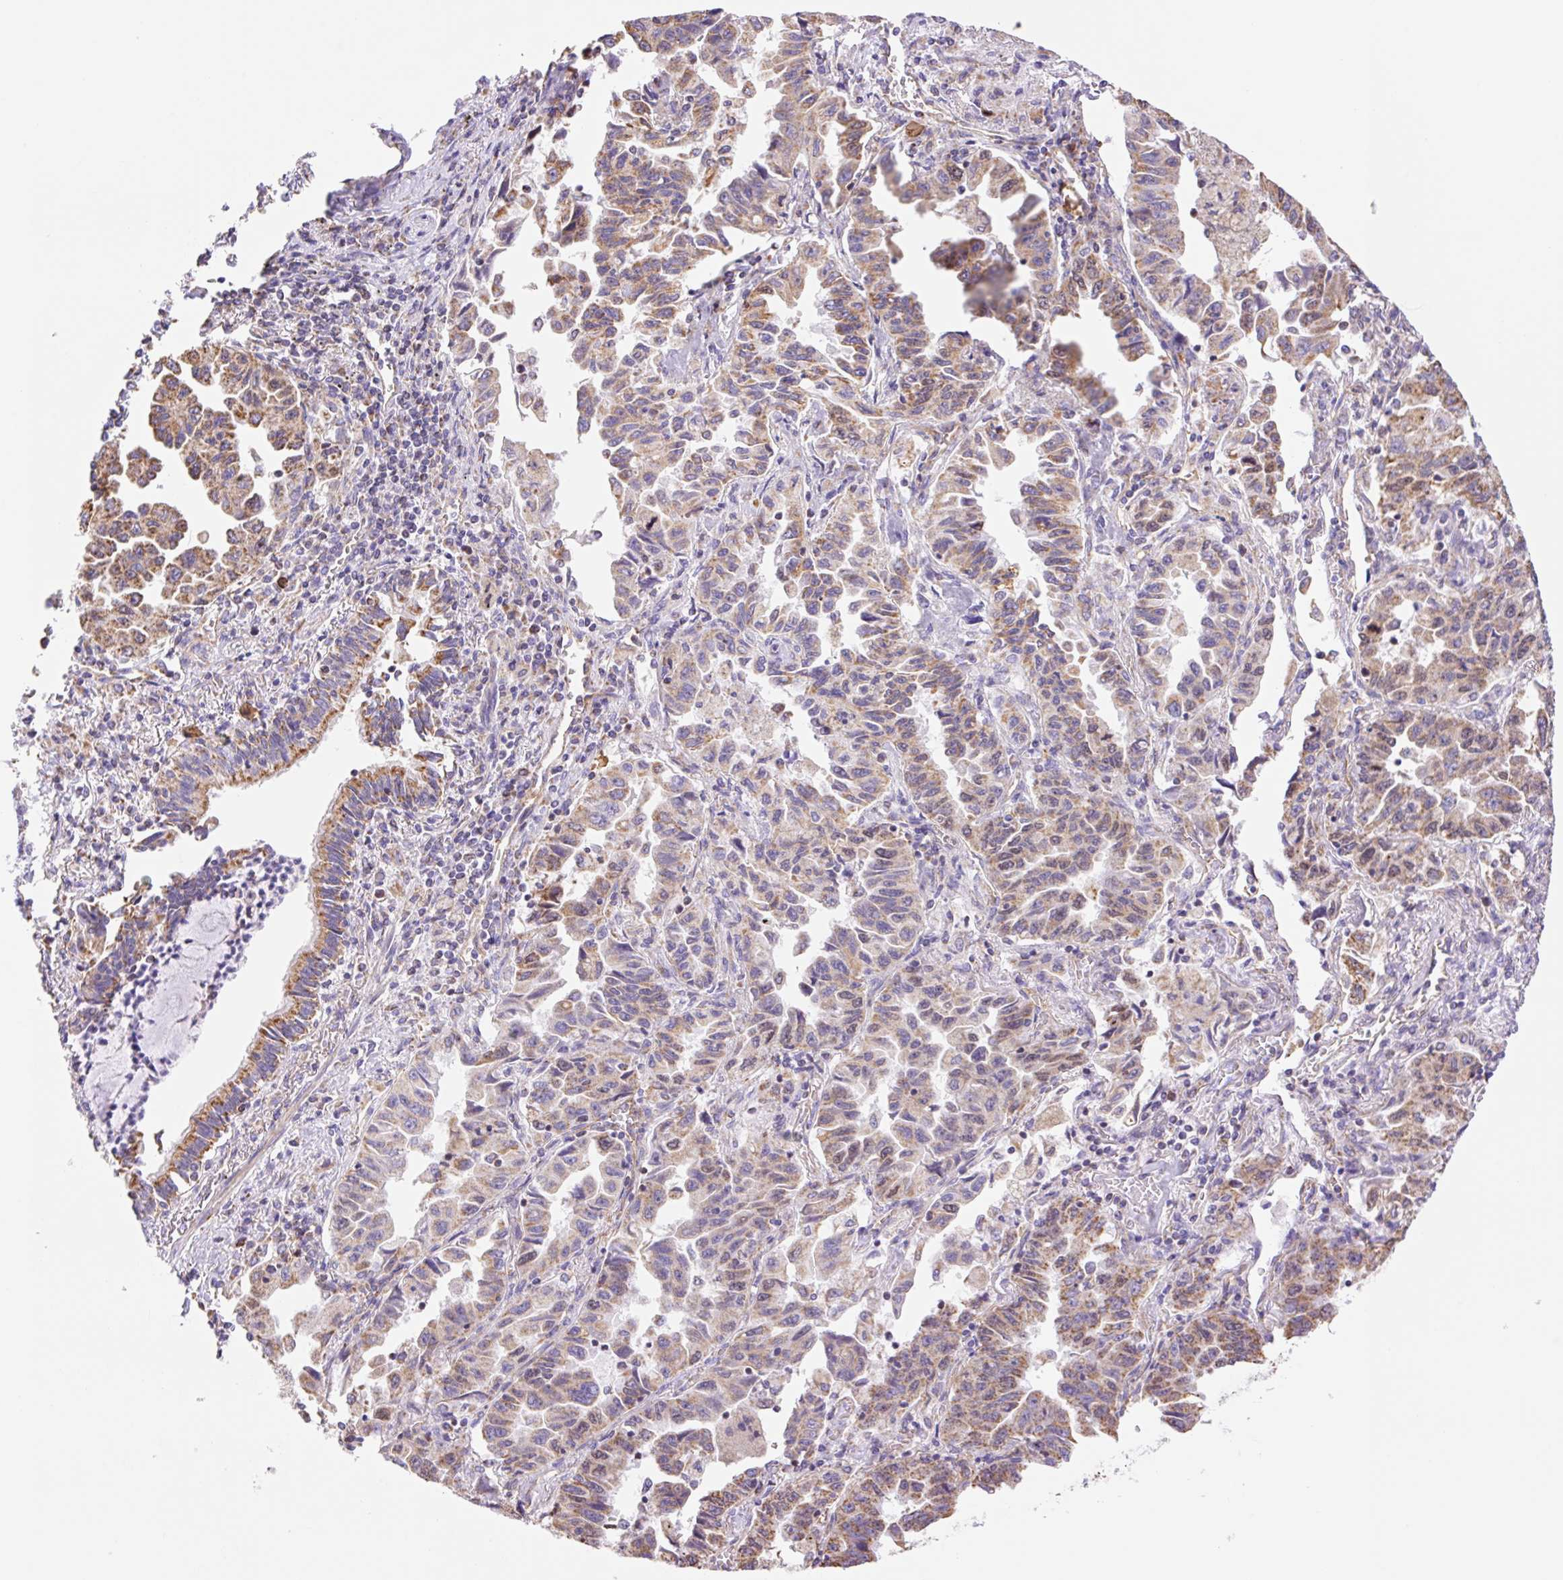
{"staining": {"intensity": "moderate", "quantity": "25%-75%", "location": "cytoplasmic/membranous"}, "tissue": "lung cancer", "cell_type": "Tumor cells", "image_type": "cancer", "snomed": [{"axis": "morphology", "description": "Adenocarcinoma, NOS"}, {"axis": "topography", "description": "Lung"}], "caption": "Protein staining demonstrates moderate cytoplasmic/membranous positivity in about 25%-75% of tumor cells in lung cancer (adenocarcinoma).", "gene": "ESAM", "patient": {"sex": "female", "age": 51}}